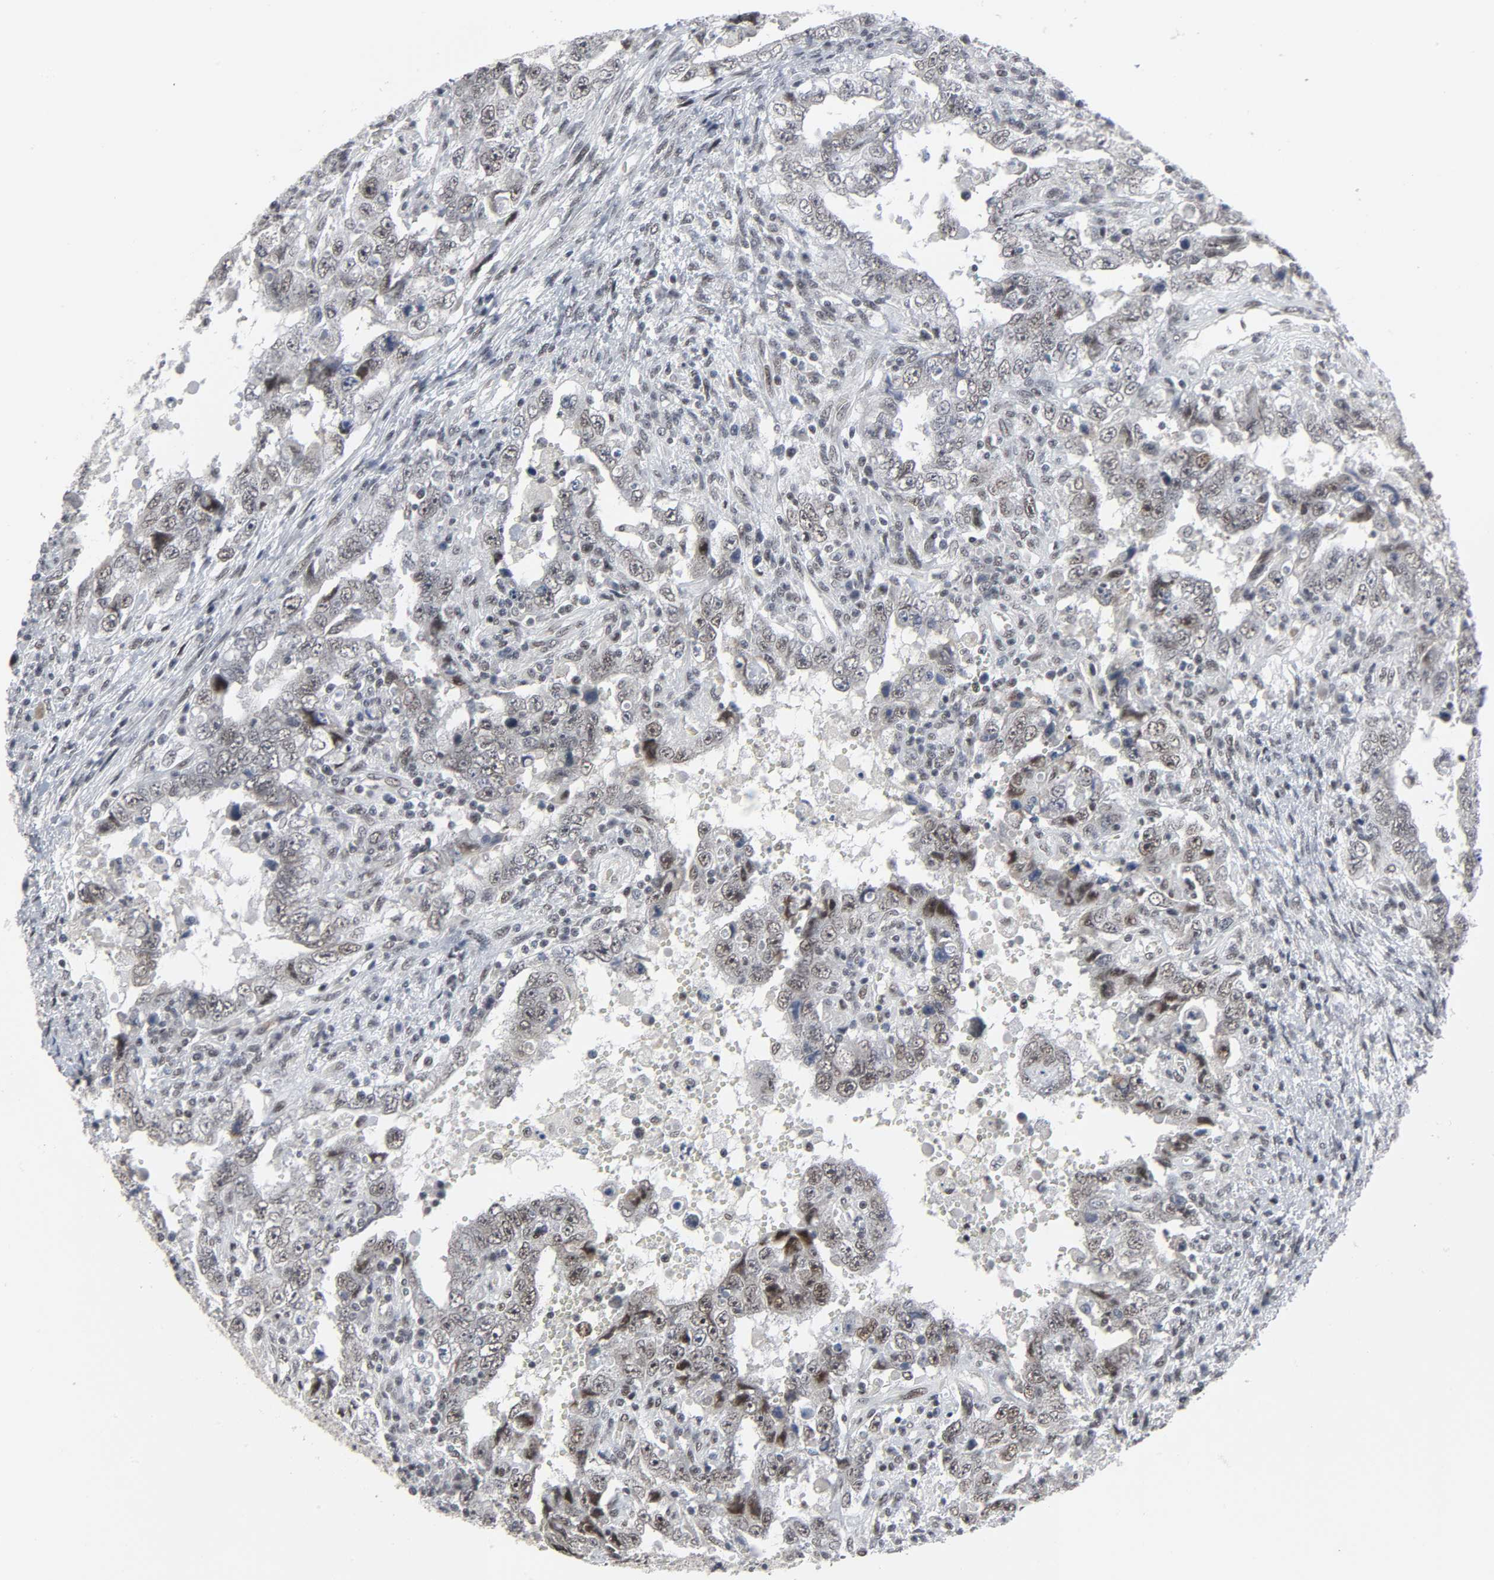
{"staining": {"intensity": "weak", "quantity": "25%-75%", "location": "nuclear"}, "tissue": "testis cancer", "cell_type": "Tumor cells", "image_type": "cancer", "snomed": [{"axis": "morphology", "description": "Carcinoma, Embryonal, NOS"}, {"axis": "topography", "description": "Testis"}], "caption": "Weak nuclear positivity is seen in approximately 25%-75% of tumor cells in testis cancer.", "gene": "MUC1", "patient": {"sex": "male", "age": 26}}